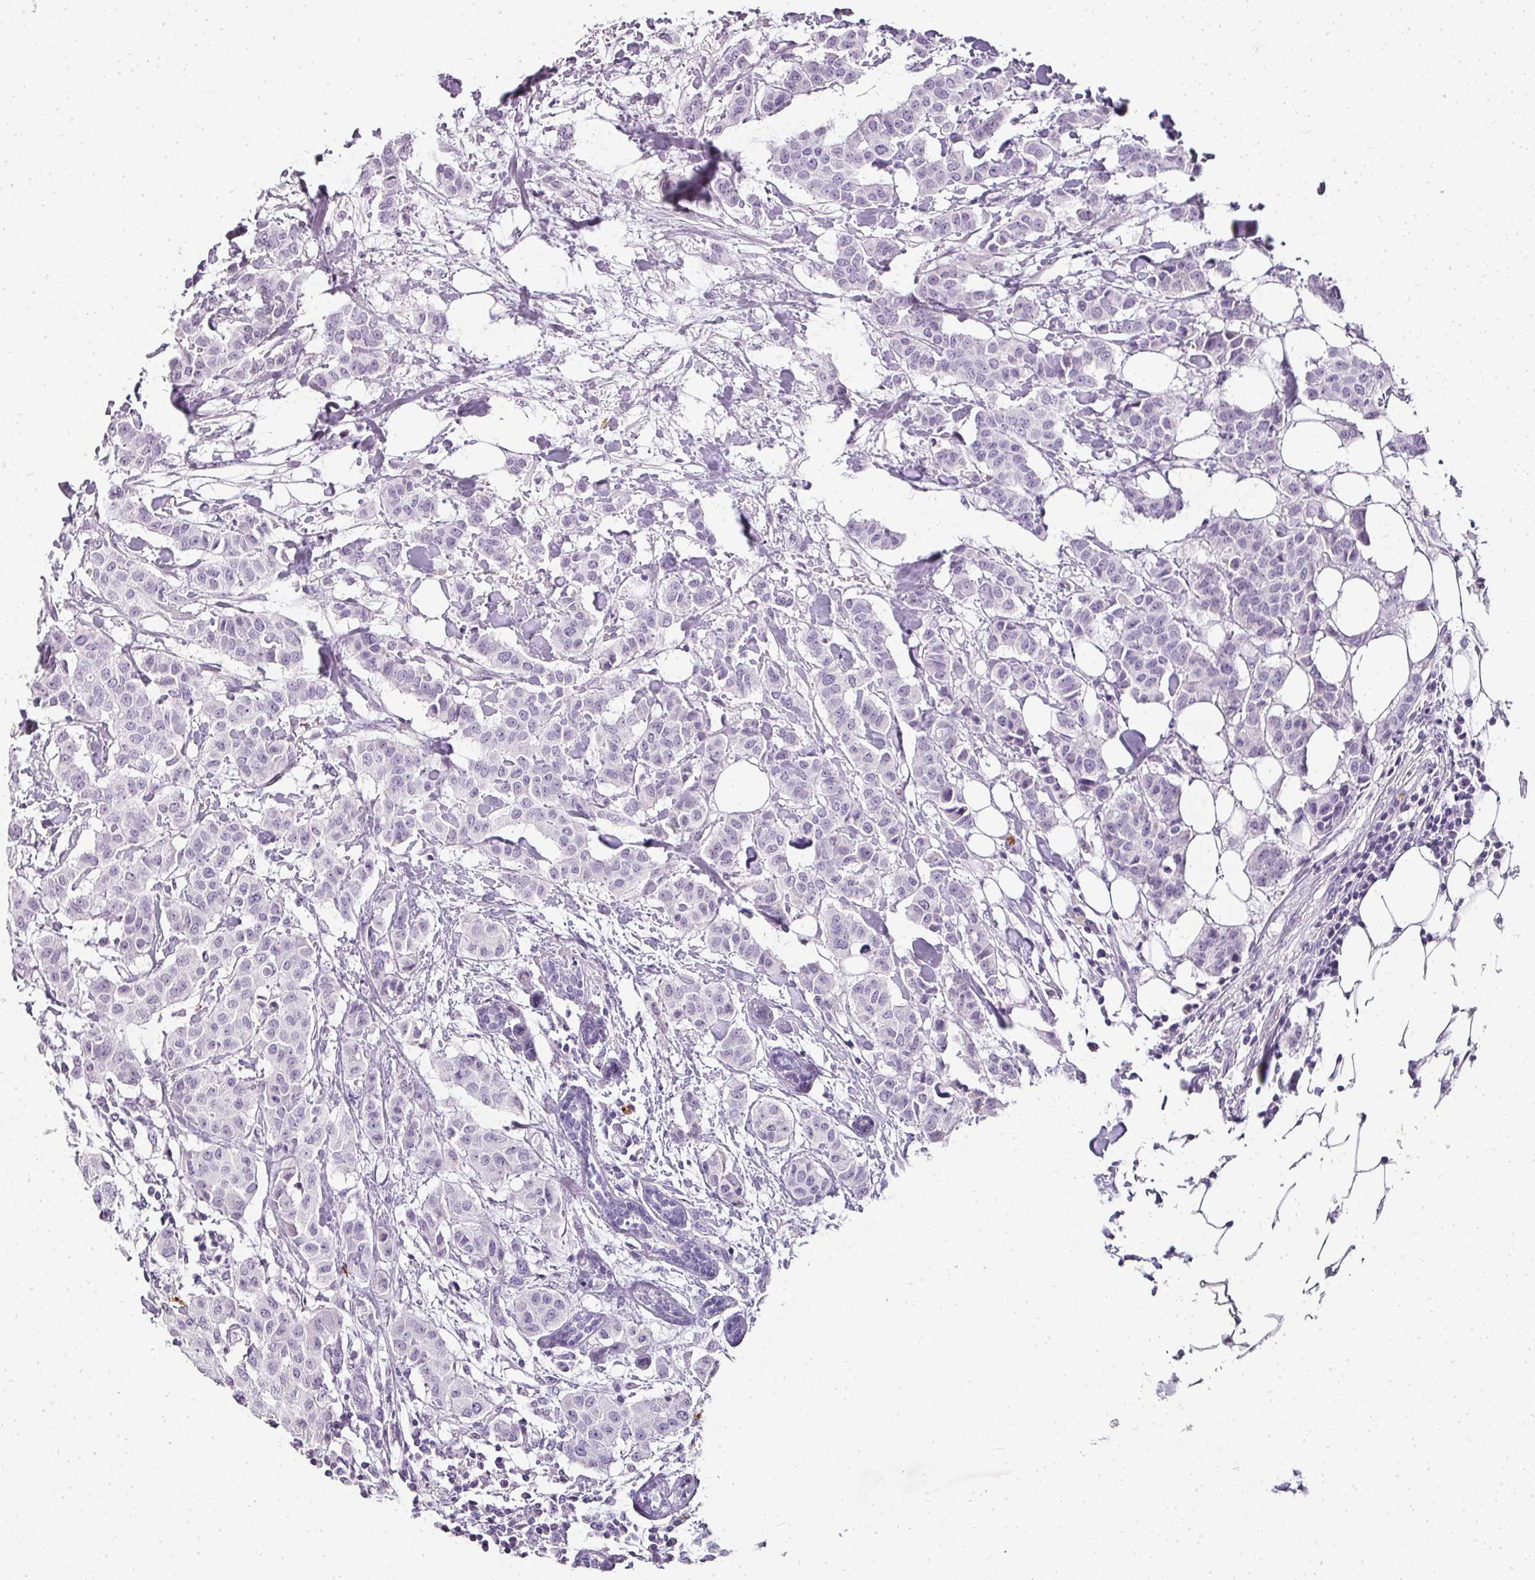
{"staining": {"intensity": "negative", "quantity": "none", "location": "none"}, "tissue": "breast cancer", "cell_type": "Tumor cells", "image_type": "cancer", "snomed": [{"axis": "morphology", "description": "Duct carcinoma"}, {"axis": "topography", "description": "Breast"}], "caption": "The micrograph exhibits no significant expression in tumor cells of breast cancer (intraductal carcinoma).", "gene": "CAMP", "patient": {"sex": "female", "age": 40}}